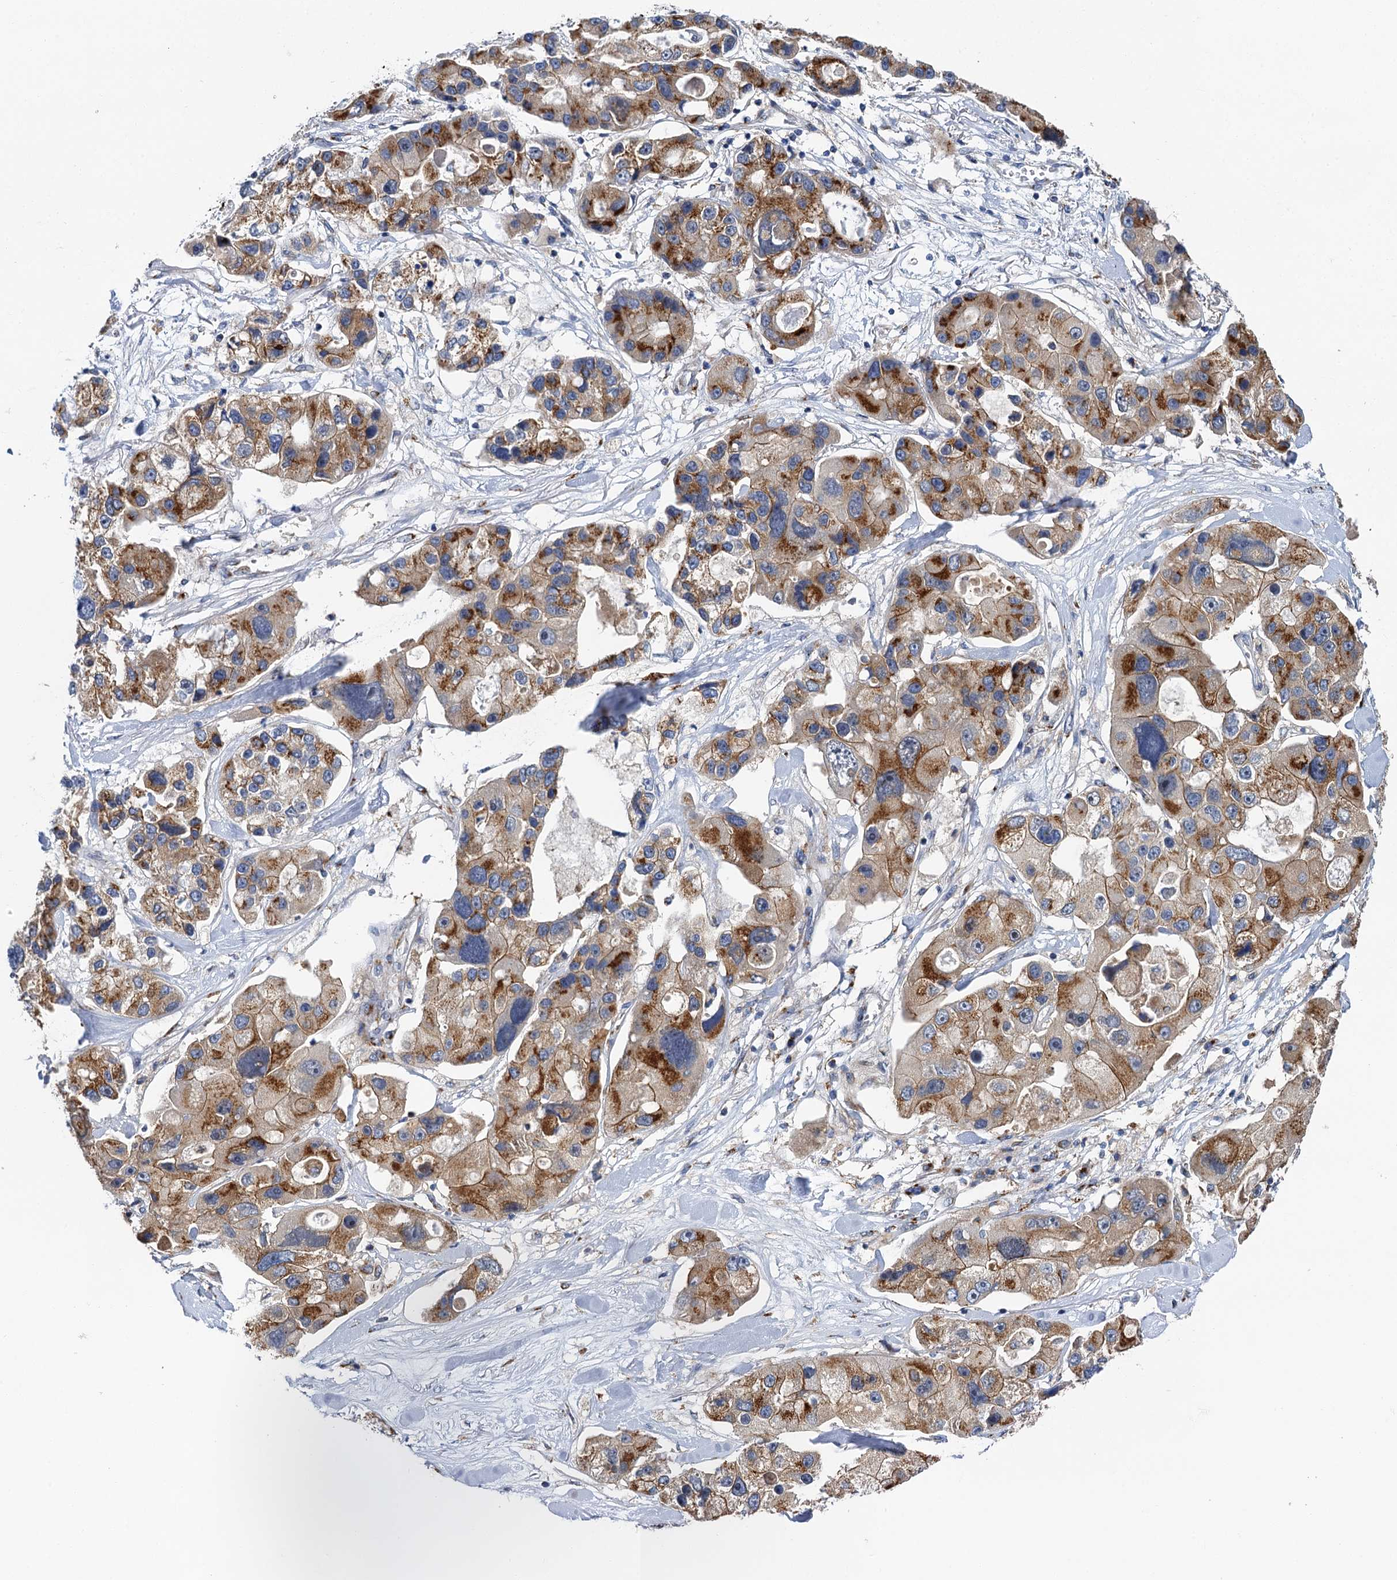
{"staining": {"intensity": "moderate", "quantity": ">75%", "location": "cytoplasmic/membranous"}, "tissue": "lung cancer", "cell_type": "Tumor cells", "image_type": "cancer", "snomed": [{"axis": "morphology", "description": "Adenocarcinoma, NOS"}, {"axis": "topography", "description": "Lung"}], "caption": "Immunohistochemistry (IHC) of human lung cancer shows medium levels of moderate cytoplasmic/membranous staining in about >75% of tumor cells.", "gene": "BET1L", "patient": {"sex": "female", "age": 54}}